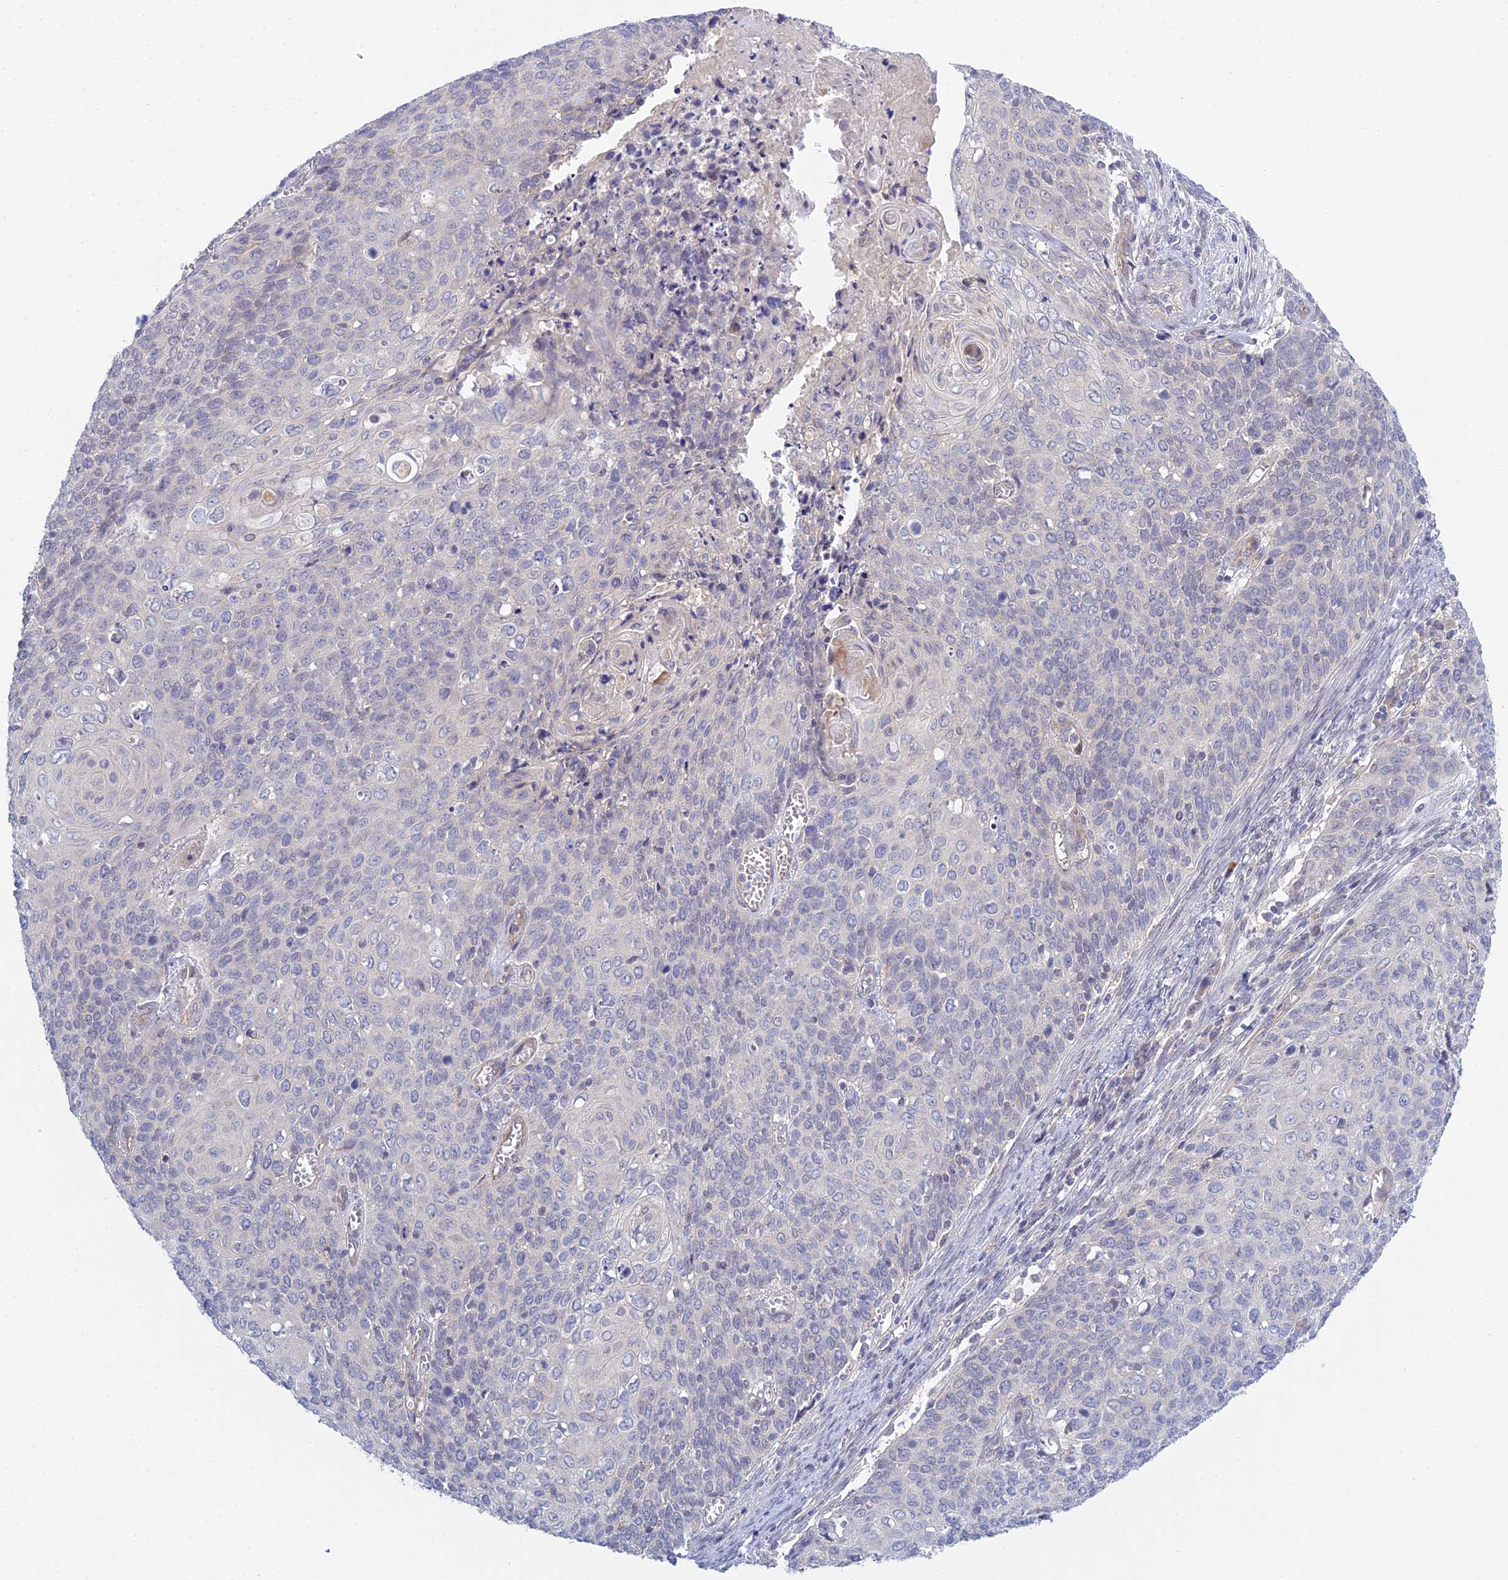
{"staining": {"intensity": "negative", "quantity": "none", "location": "none"}, "tissue": "cervical cancer", "cell_type": "Tumor cells", "image_type": "cancer", "snomed": [{"axis": "morphology", "description": "Squamous cell carcinoma, NOS"}, {"axis": "topography", "description": "Cervix"}], "caption": "IHC of cervical cancer (squamous cell carcinoma) exhibits no staining in tumor cells. (Brightfield microscopy of DAB (3,3'-diaminobenzidine) immunohistochemistry (IHC) at high magnification).", "gene": "METTL26", "patient": {"sex": "female", "age": 39}}